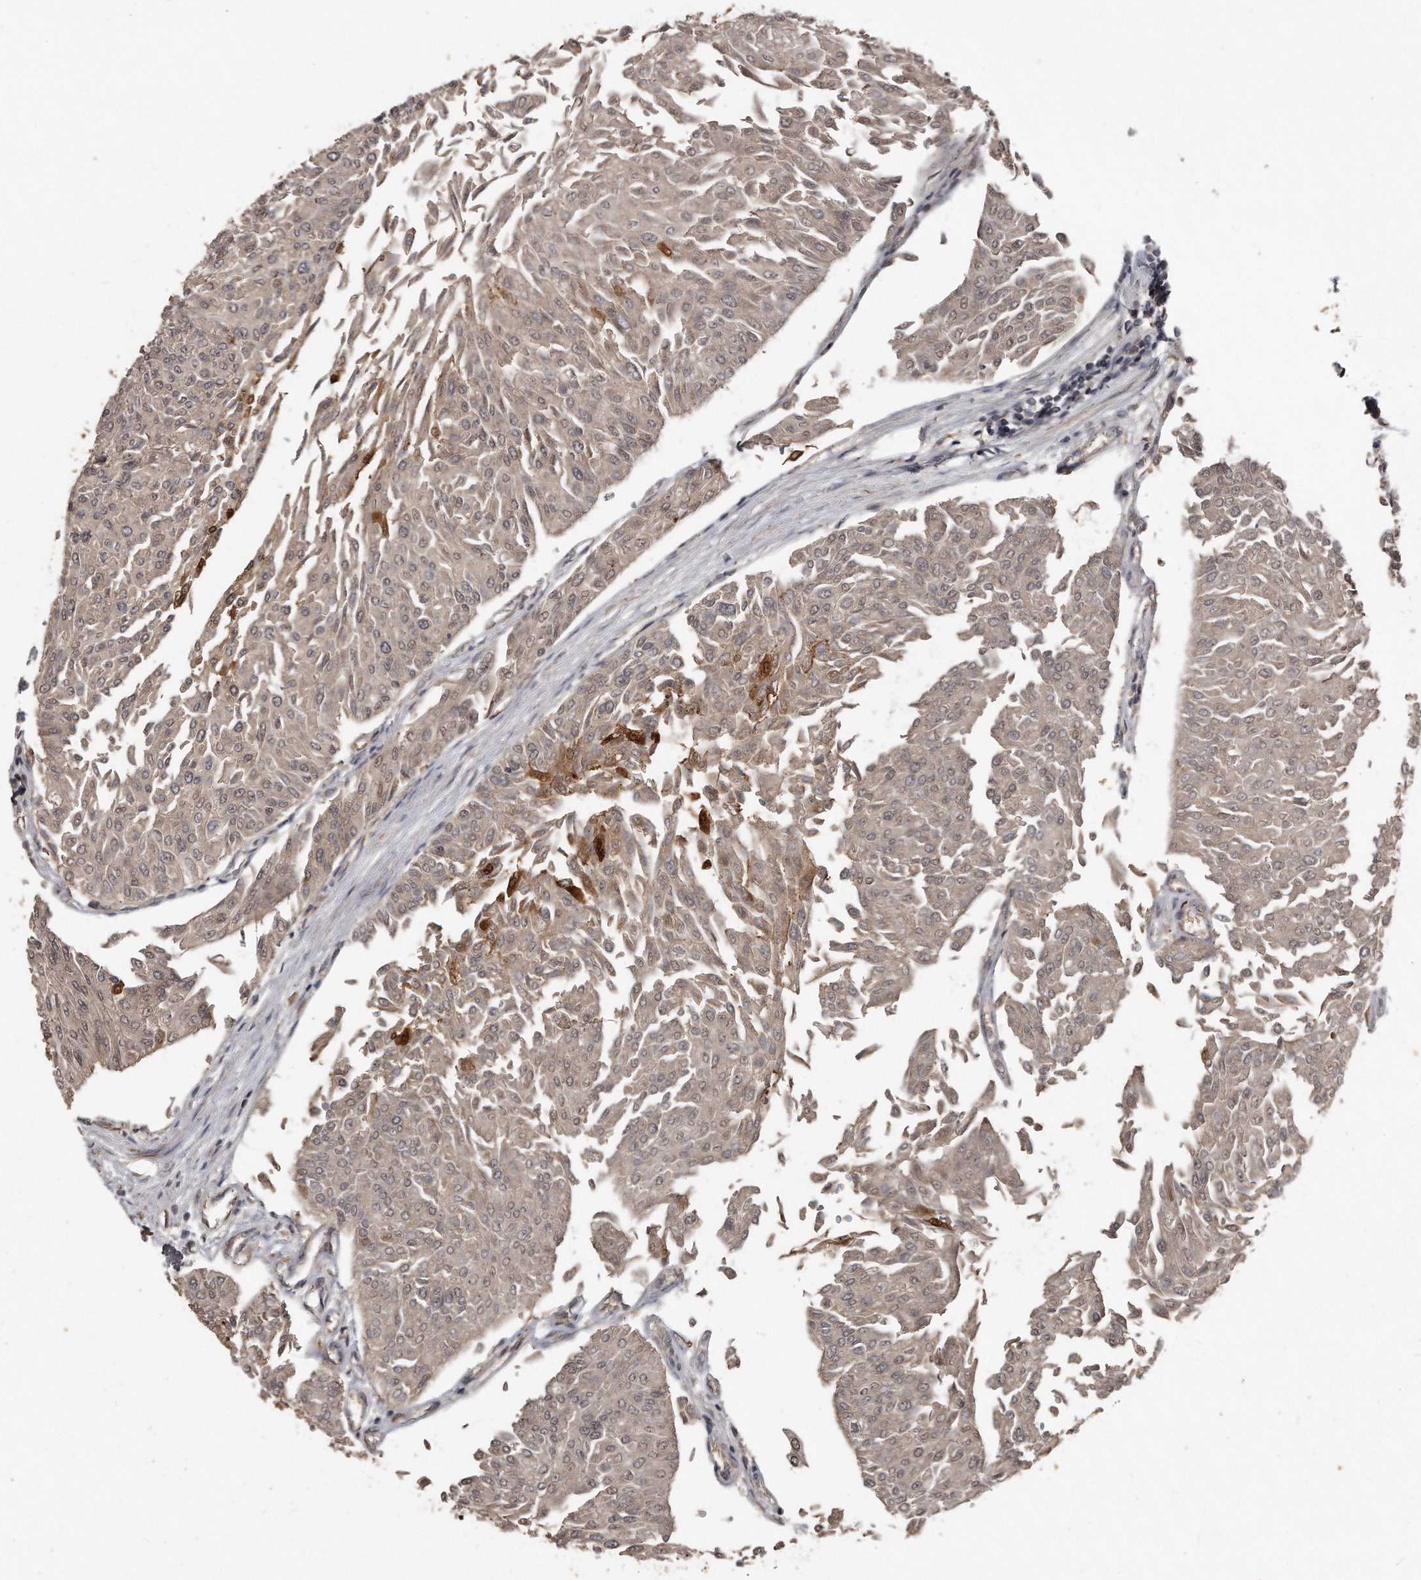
{"staining": {"intensity": "weak", "quantity": "<25%", "location": "cytoplasmic/membranous,nuclear"}, "tissue": "urothelial cancer", "cell_type": "Tumor cells", "image_type": "cancer", "snomed": [{"axis": "morphology", "description": "Urothelial carcinoma, Low grade"}, {"axis": "topography", "description": "Urinary bladder"}], "caption": "This histopathology image is of urothelial carcinoma (low-grade) stained with immunohistochemistry (IHC) to label a protein in brown with the nuclei are counter-stained blue. There is no positivity in tumor cells. Nuclei are stained in blue.", "gene": "GCH1", "patient": {"sex": "male", "age": 67}}